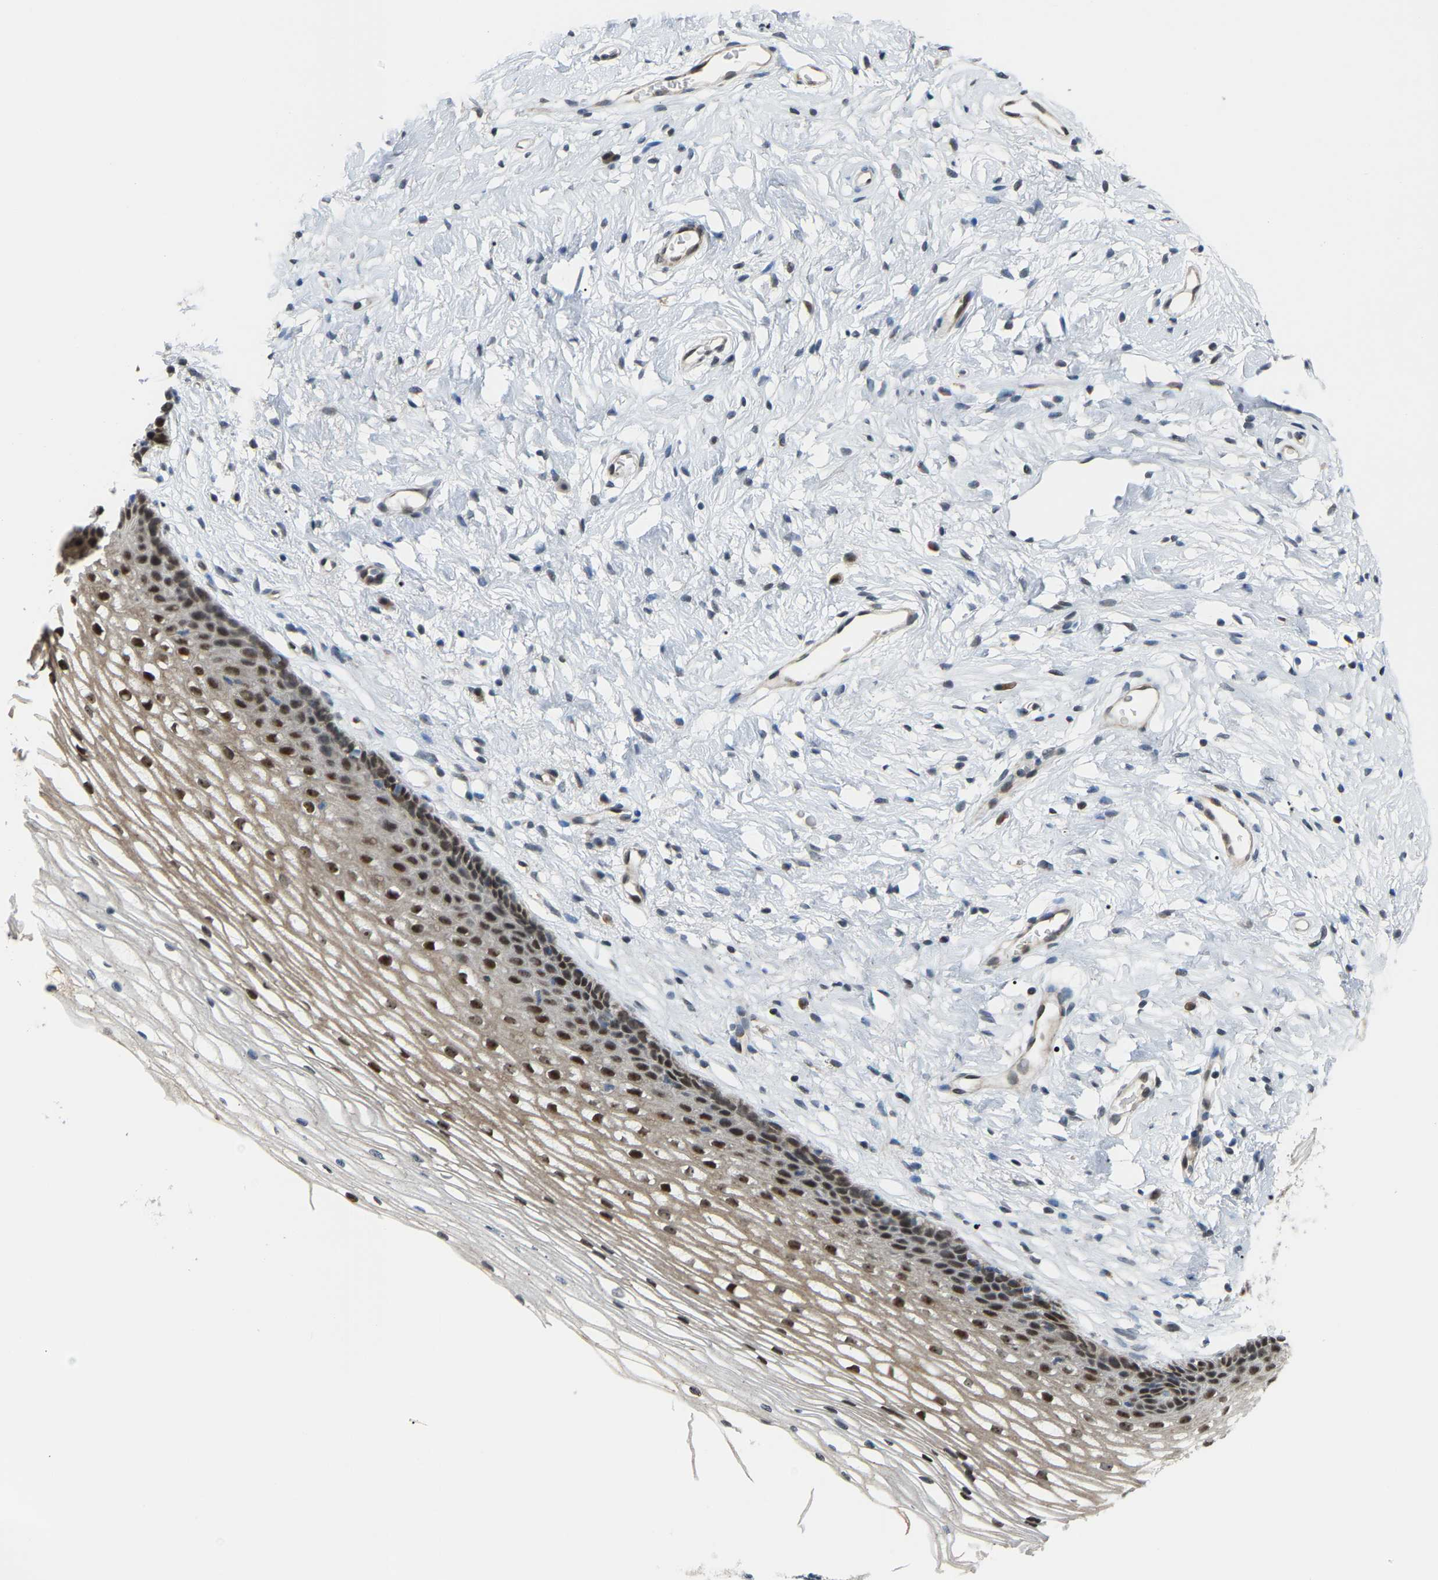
{"staining": {"intensity": "weak", "quantity": "25%-75%", "location": "nuclear"}, "tissue": "cervix", "cell_type": "Glandular cells", "image_type": "normal", "snomed": [{"axis": "morphology", "description": "Normal tissue, NOS"}, {"axis": "topography", "description": "Cervix"}], "caption": "A low amount of weak nuclear expression is identified in about 25%-75% of glandular cells in normal cervix. (Stains: DAB (3,3'-diaminobenzidine) in brown, nuclei in blue, Microscopy: brightfield microscopy at high magnification).", "gene": "CROT", "patient": {"sex": "female", "age": 77}}